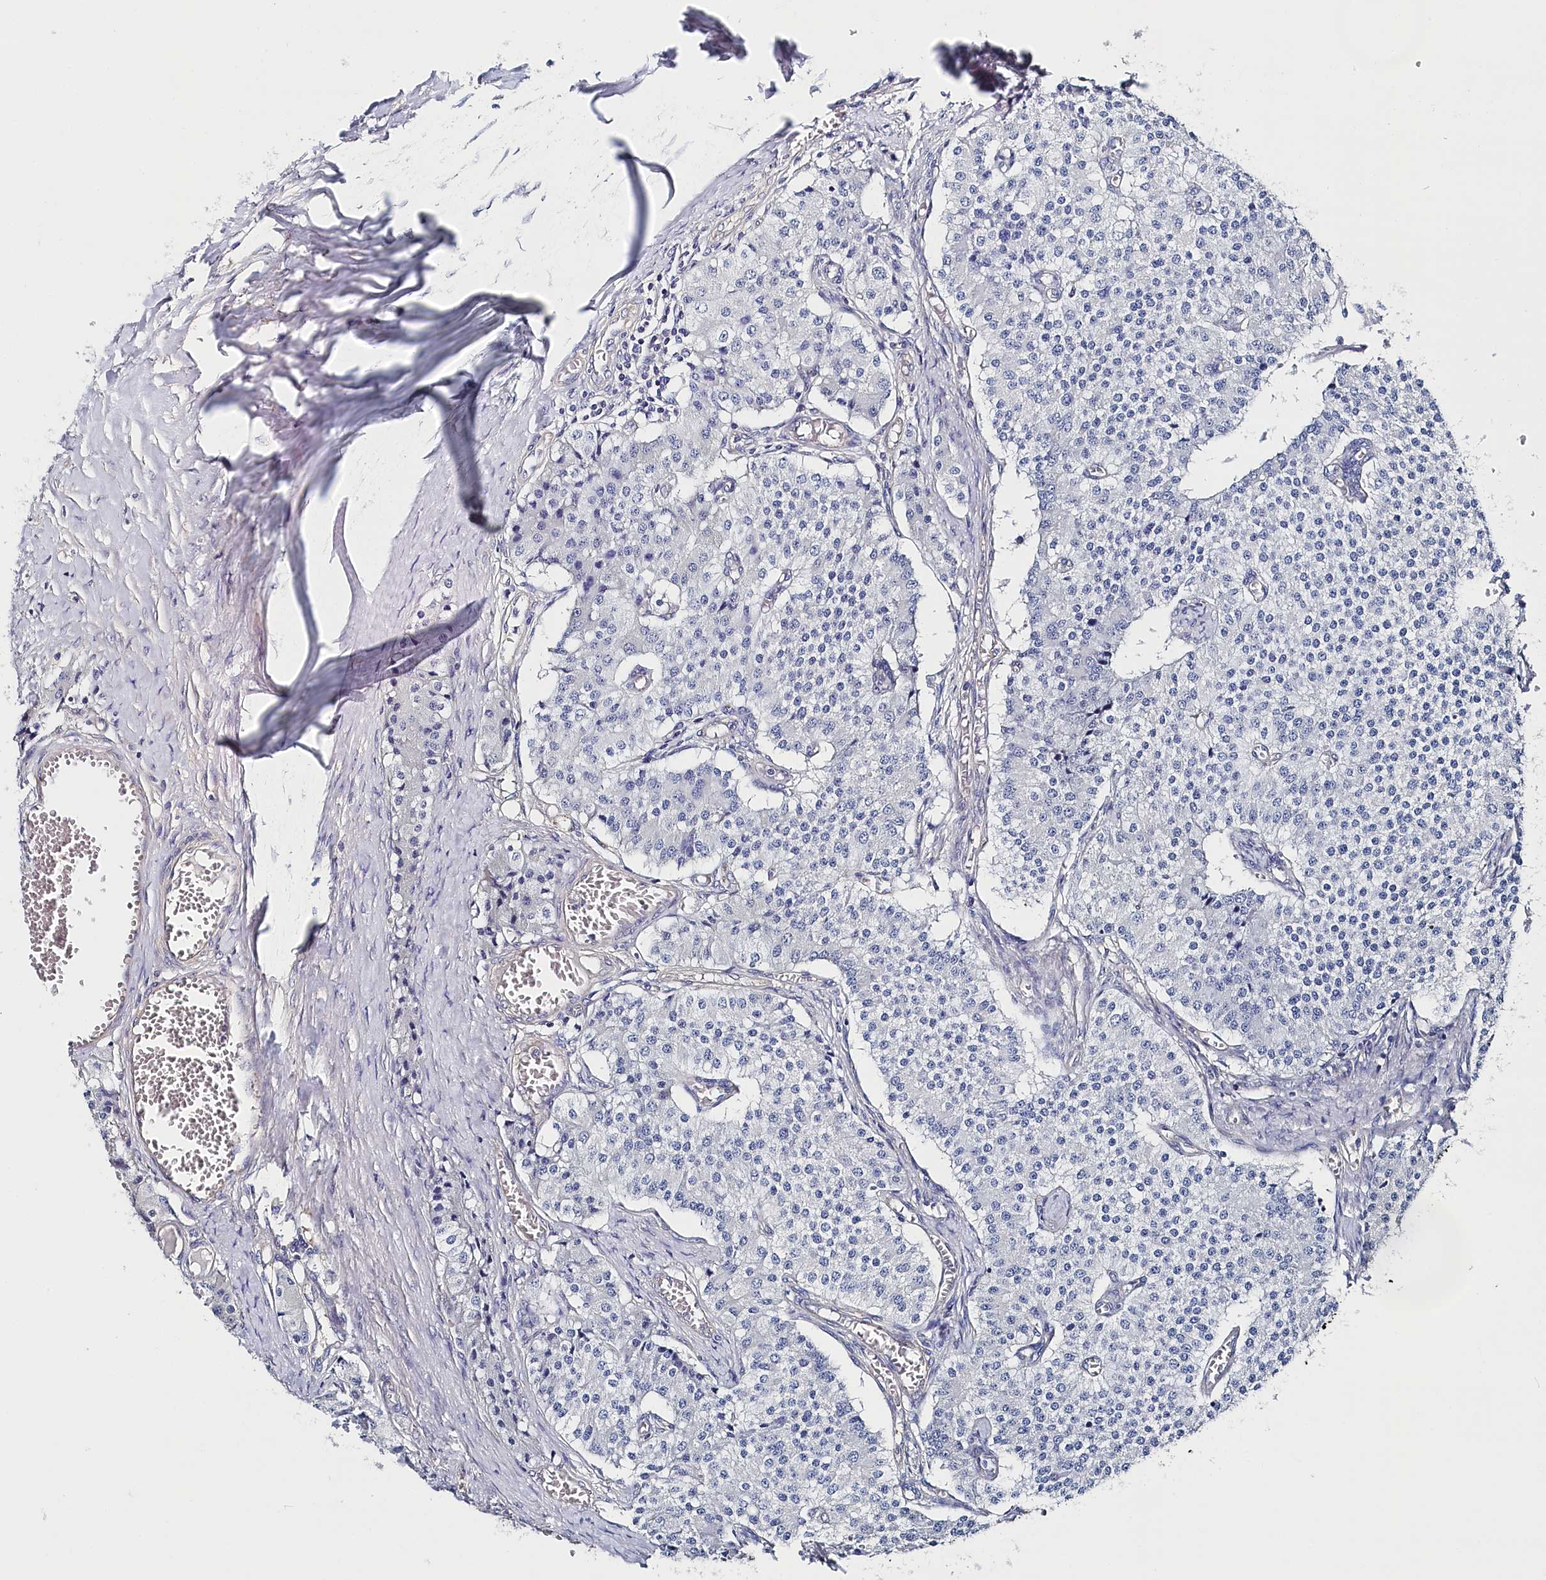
{"staining": {"intensity": "negative", "quantity": "none", "location": "none"}, "tissue": "carcinoid", "cell_type": "Tumor cells", "image_type": "cancer", "snomed": [{"axis": "morphology", "description": "Carcinoid, malignant, NOS"}, {"axis": "topography", "description": "Colon"}], "caption": "High power microscopy image of an immunohistochemistry photomicrograph of carcinoid, revealing no significant positivity in tumor cells.", "gene": "BHMT", "patient": {"sex": "female", "age": 52}}